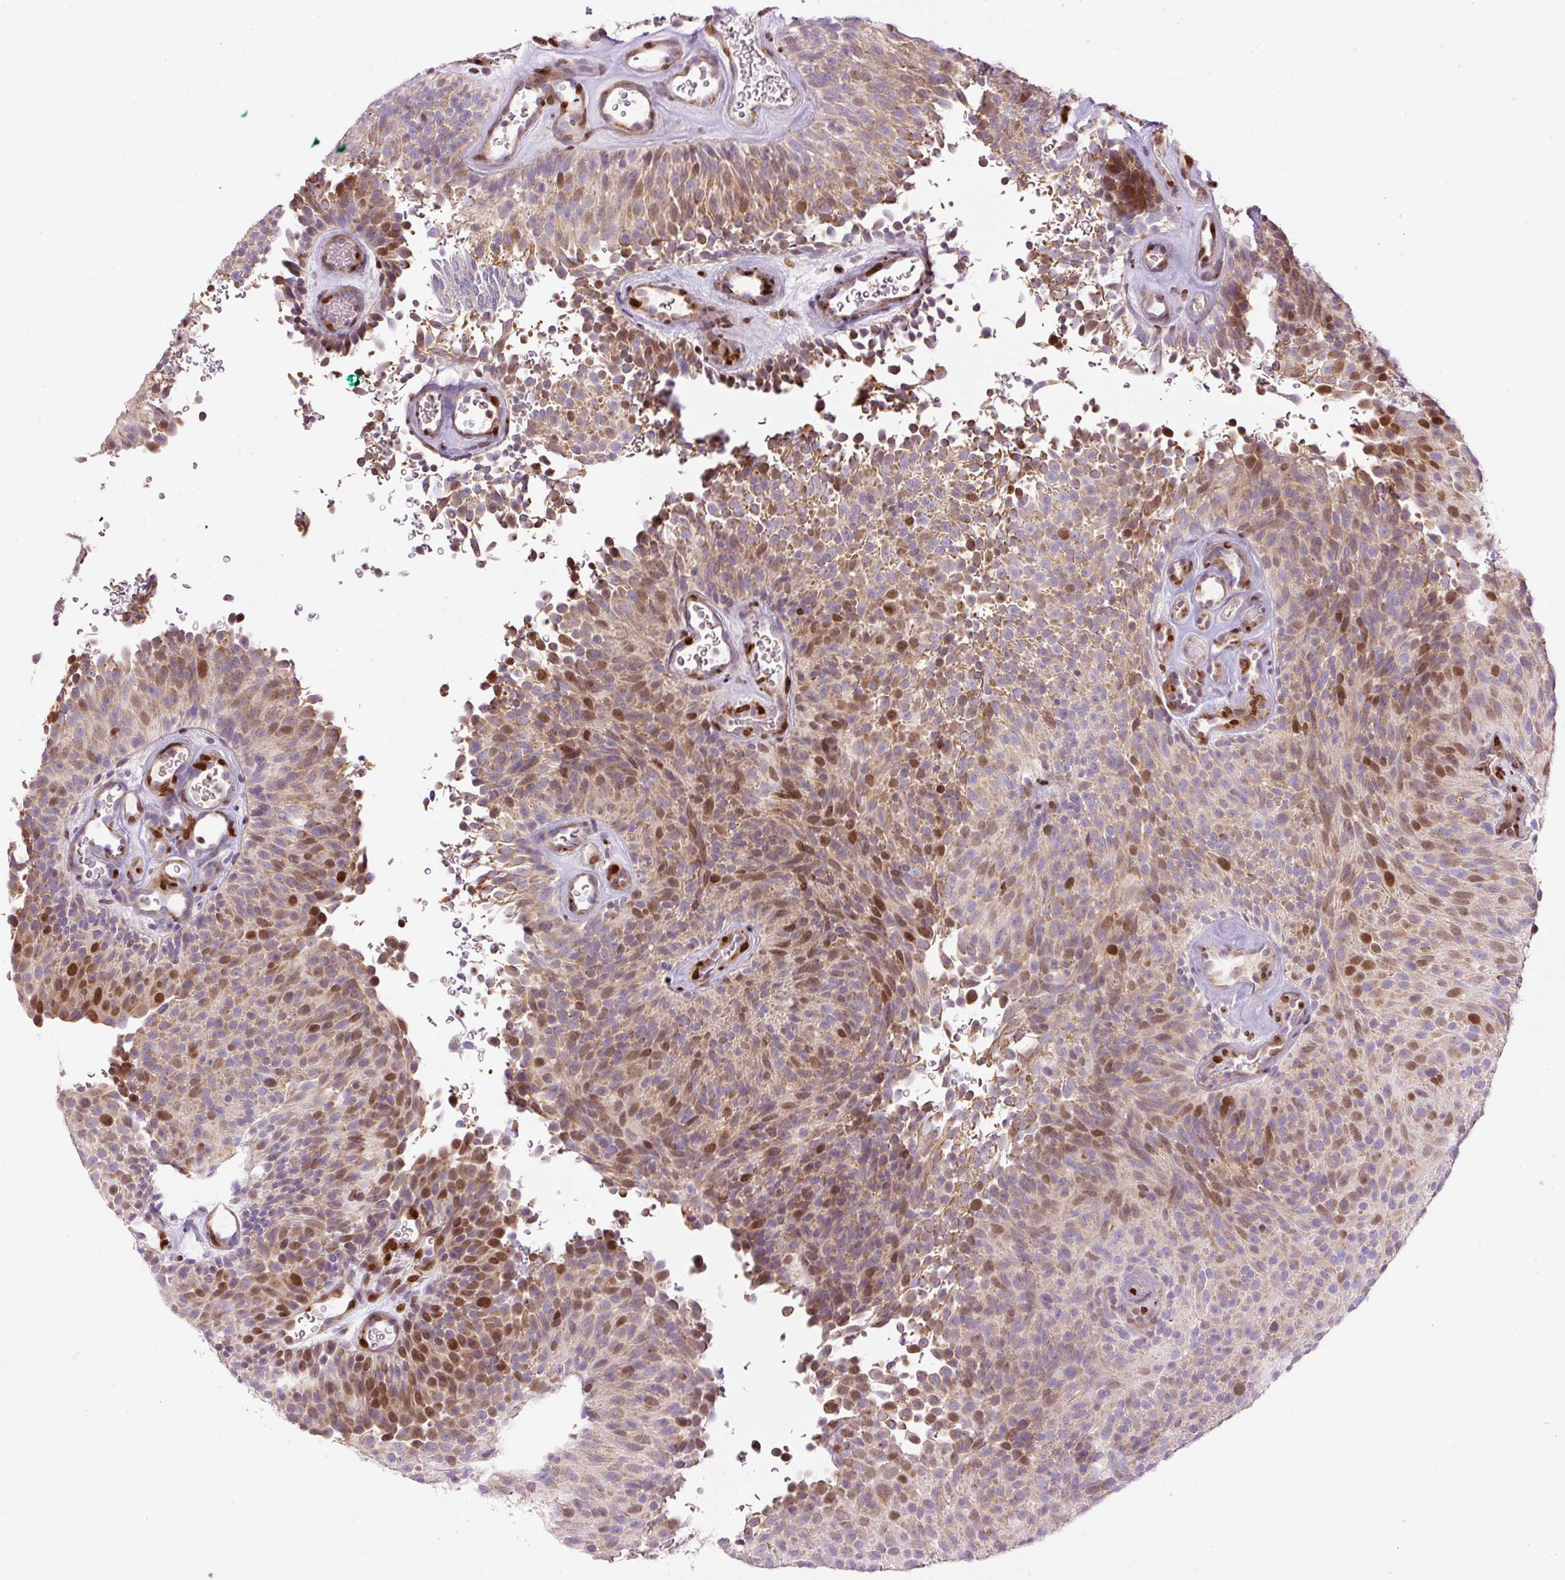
{"staining": {"intensity": "moderate", "quantity": ">75%", "location": "cytoplasmic/membranous,nuclear"}, "tissue": "urothelial cancer", "cell_type": "Tumor cells", "image_type": "cancer", "snomed": [{"axis": "morphology", "description": "Urothelial carcinoma, Low grade"}, {"axis": "topography", "description": "Urinary bladder"}], "caption": "A photomicrograph of urothelial cancer stained for a protein displays moderate cytoplasmic/membranous and nuclear brown staining in tumor cells.", "gene": "TMEM8B", "patient": {"sex": "male", "age": 78}}